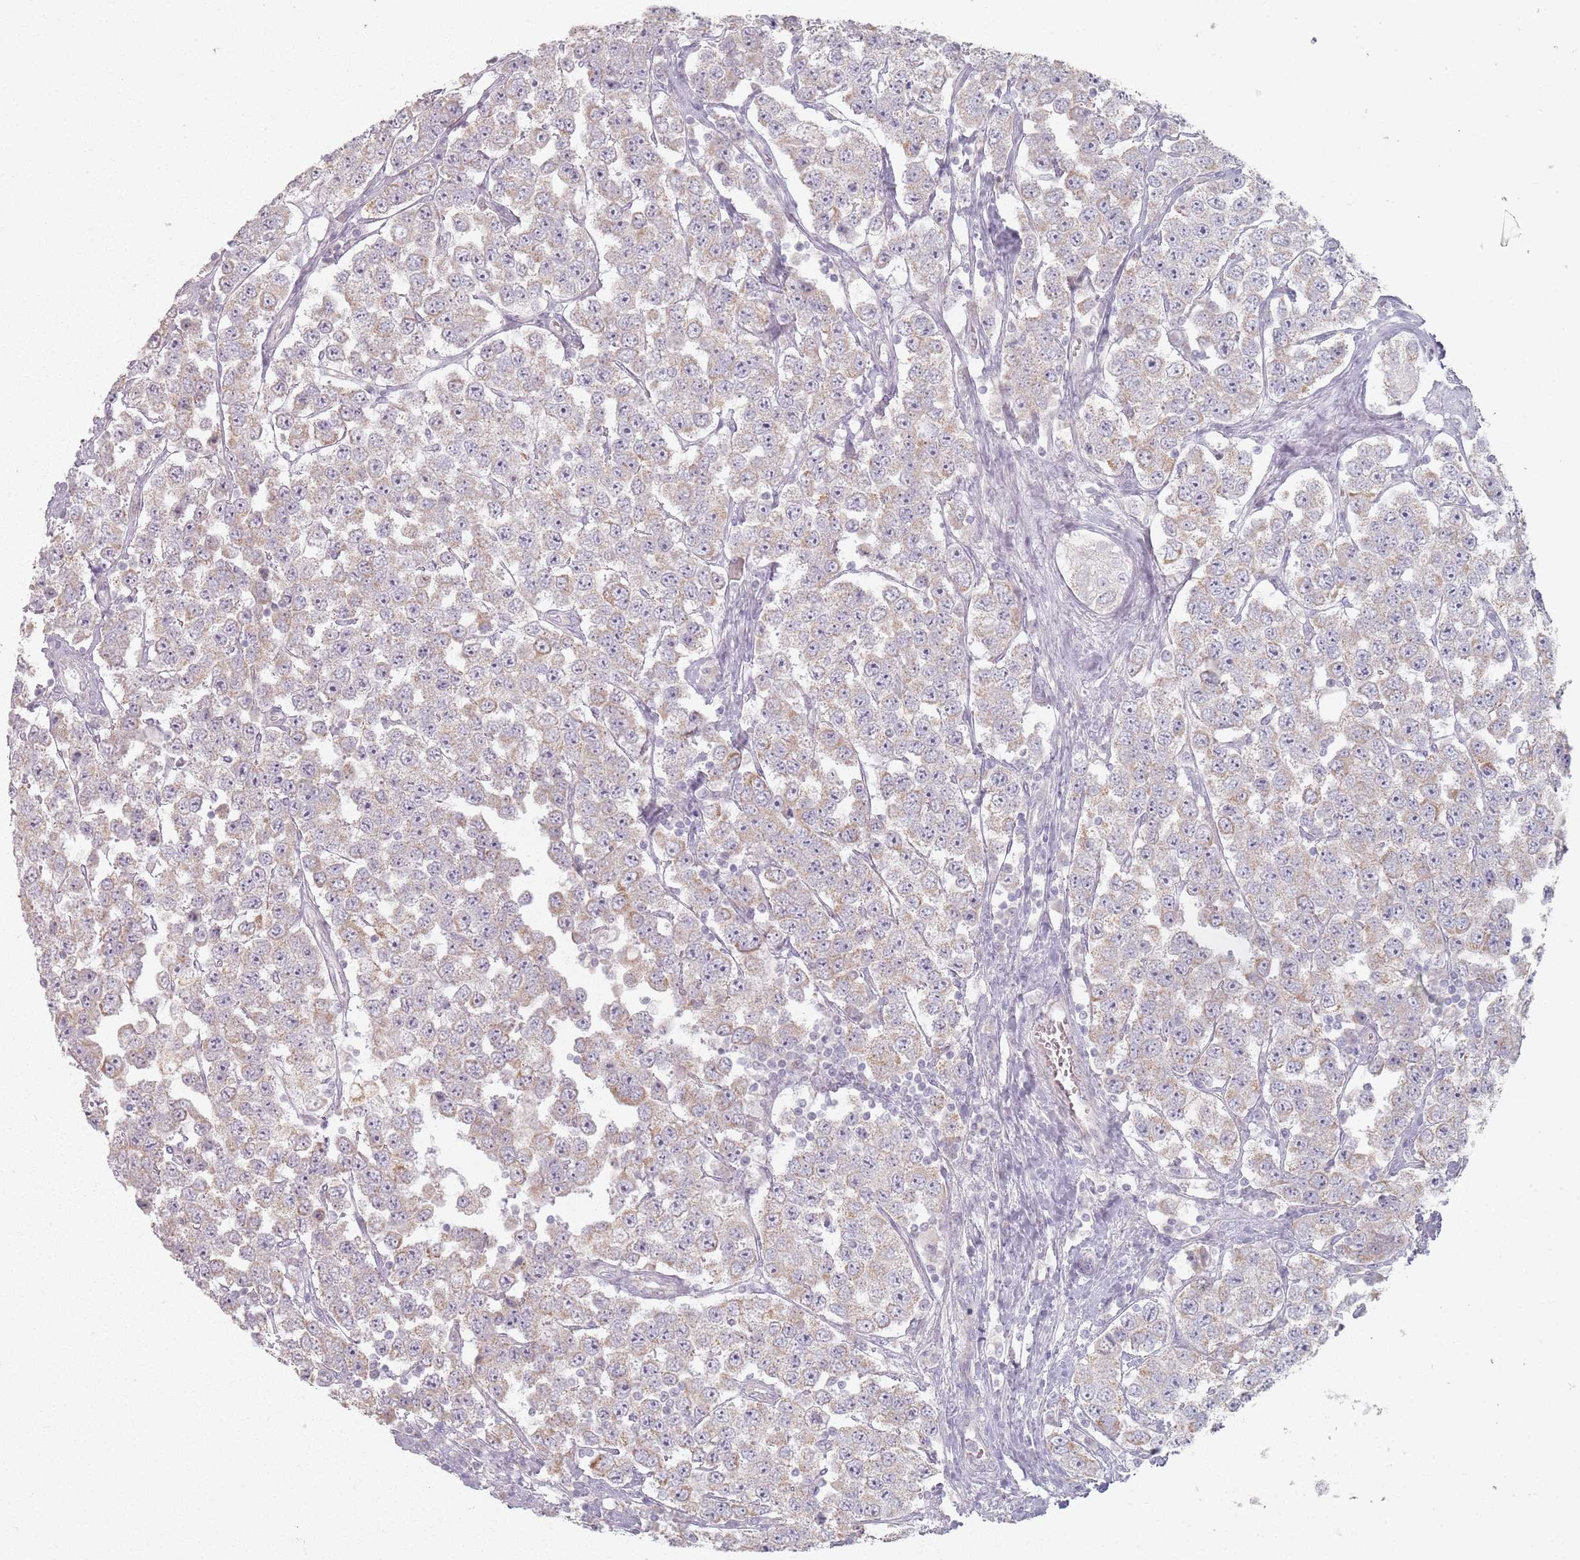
{"staining": {"intensity": "weak", "quantity": "<25%", "location": "cytoplasmic/membranous"}, "tissue": "testis cancer", "cell_type": "Tumor cells", "image_type": "cancer", "snomed": [{"axis": "morphology", "description": "Seminoma, NOS"}, {"axis": "topography", "description": "Testis"}], "caption": "Micrograph shows no significant protein staining in tumor cells of testis seminoma. (Brightfield microscopy of DAB immunohistochemistry at high magnification).", "gene": "PKD2L2", "patient": {"sex": "male", "age": 28}}